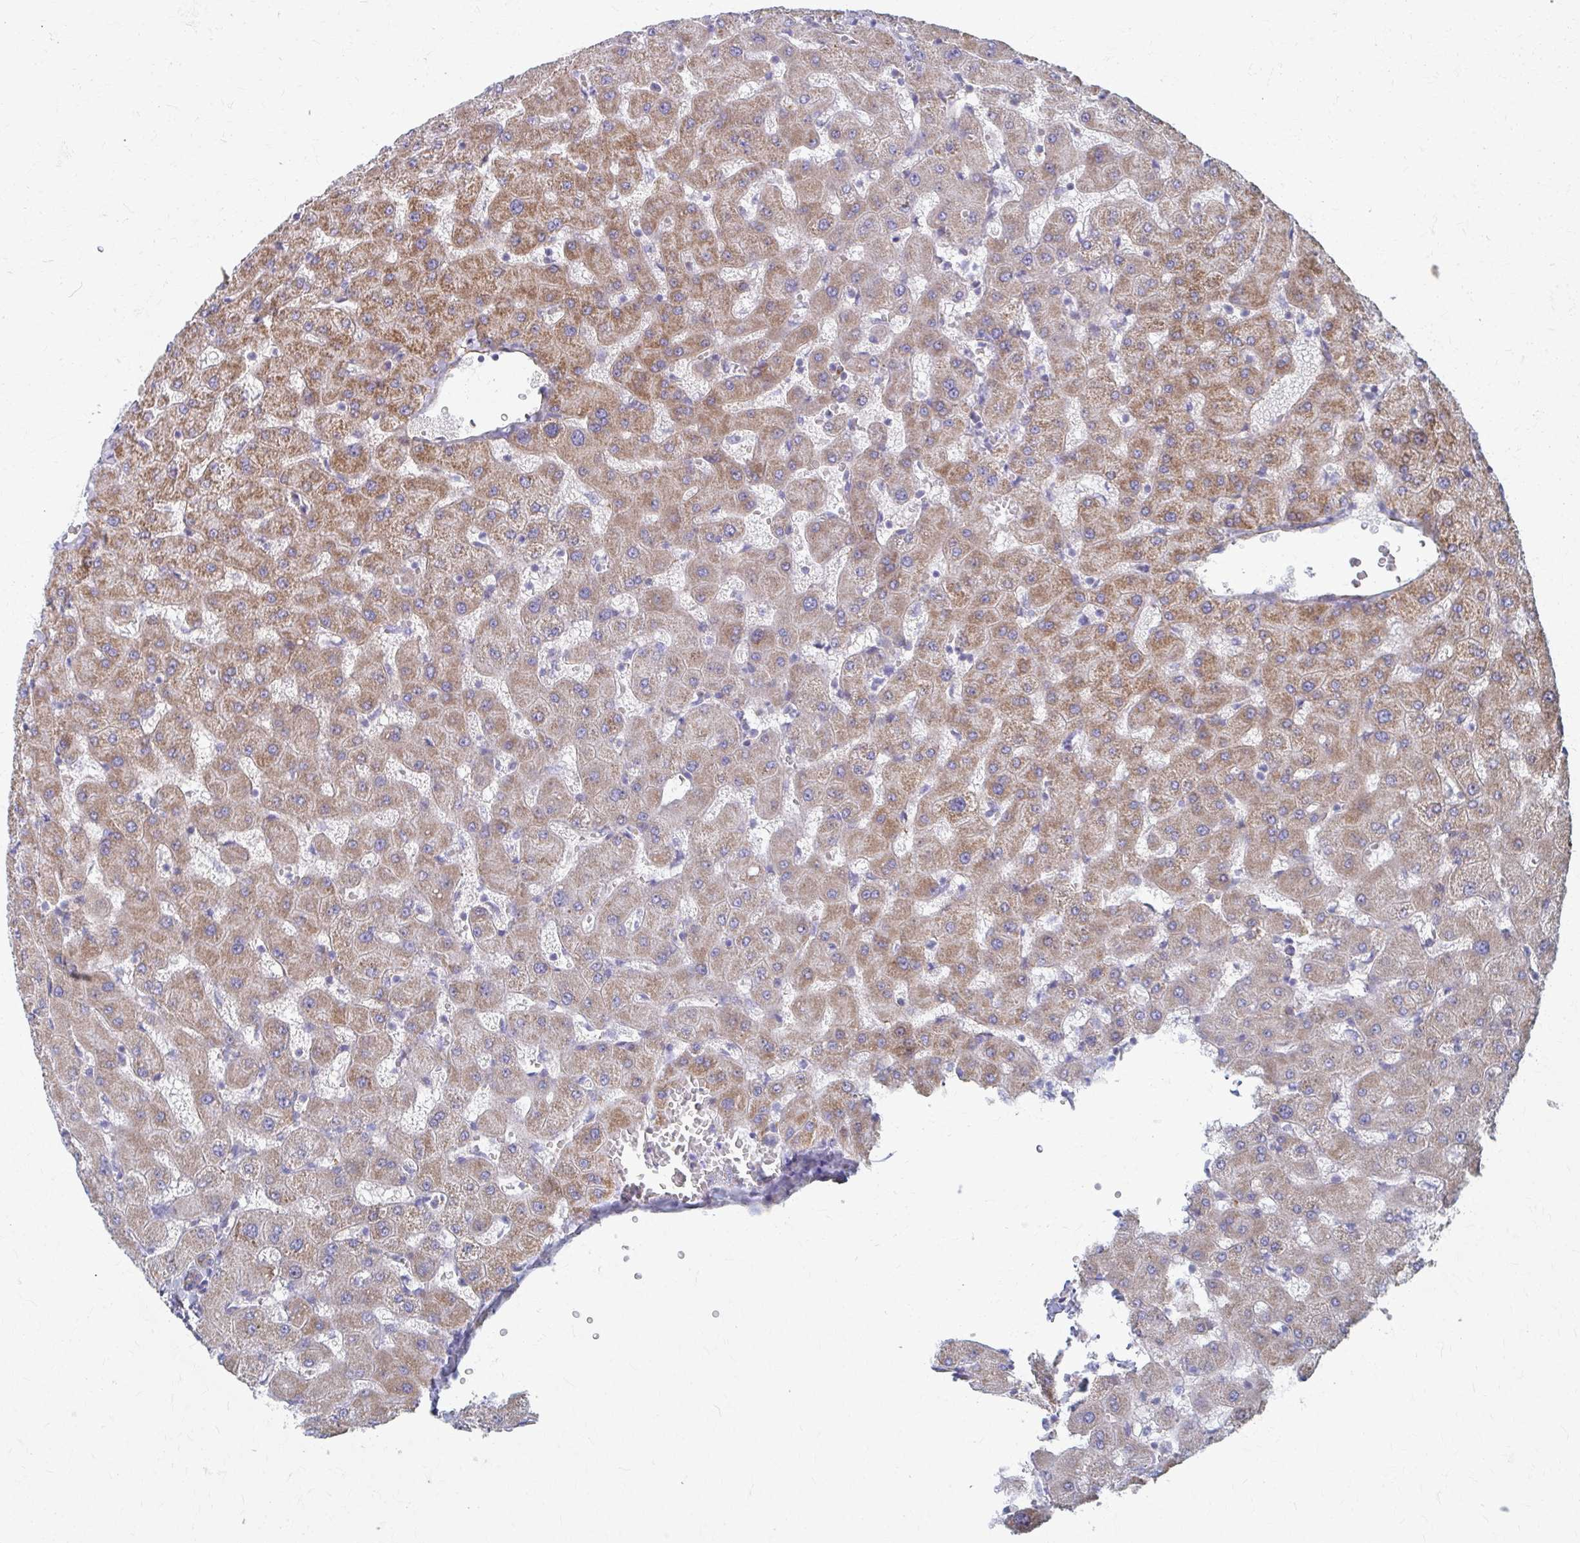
{"staining": {"intensity": "moderate", "quantity": ">75%", "location": "cytoplasmic/membranous"}, "tissue": "liver", "cell_type": "Cholangiocytes", "image_type": "normal", "snomed": [{"axis": "morphology", "description": "Normal tissue, NOS"}, {"axis": "topography", "description": "Liver"}], "caption": "Immunohistochemical staining of unremarkable human liver exhibits >75% levels of moderate cytoplasmic/membranous protein staining in about >75% of cholangiocytes.", "gene": "FAHD1", "patient": {"sex": "female", "age": 63}}